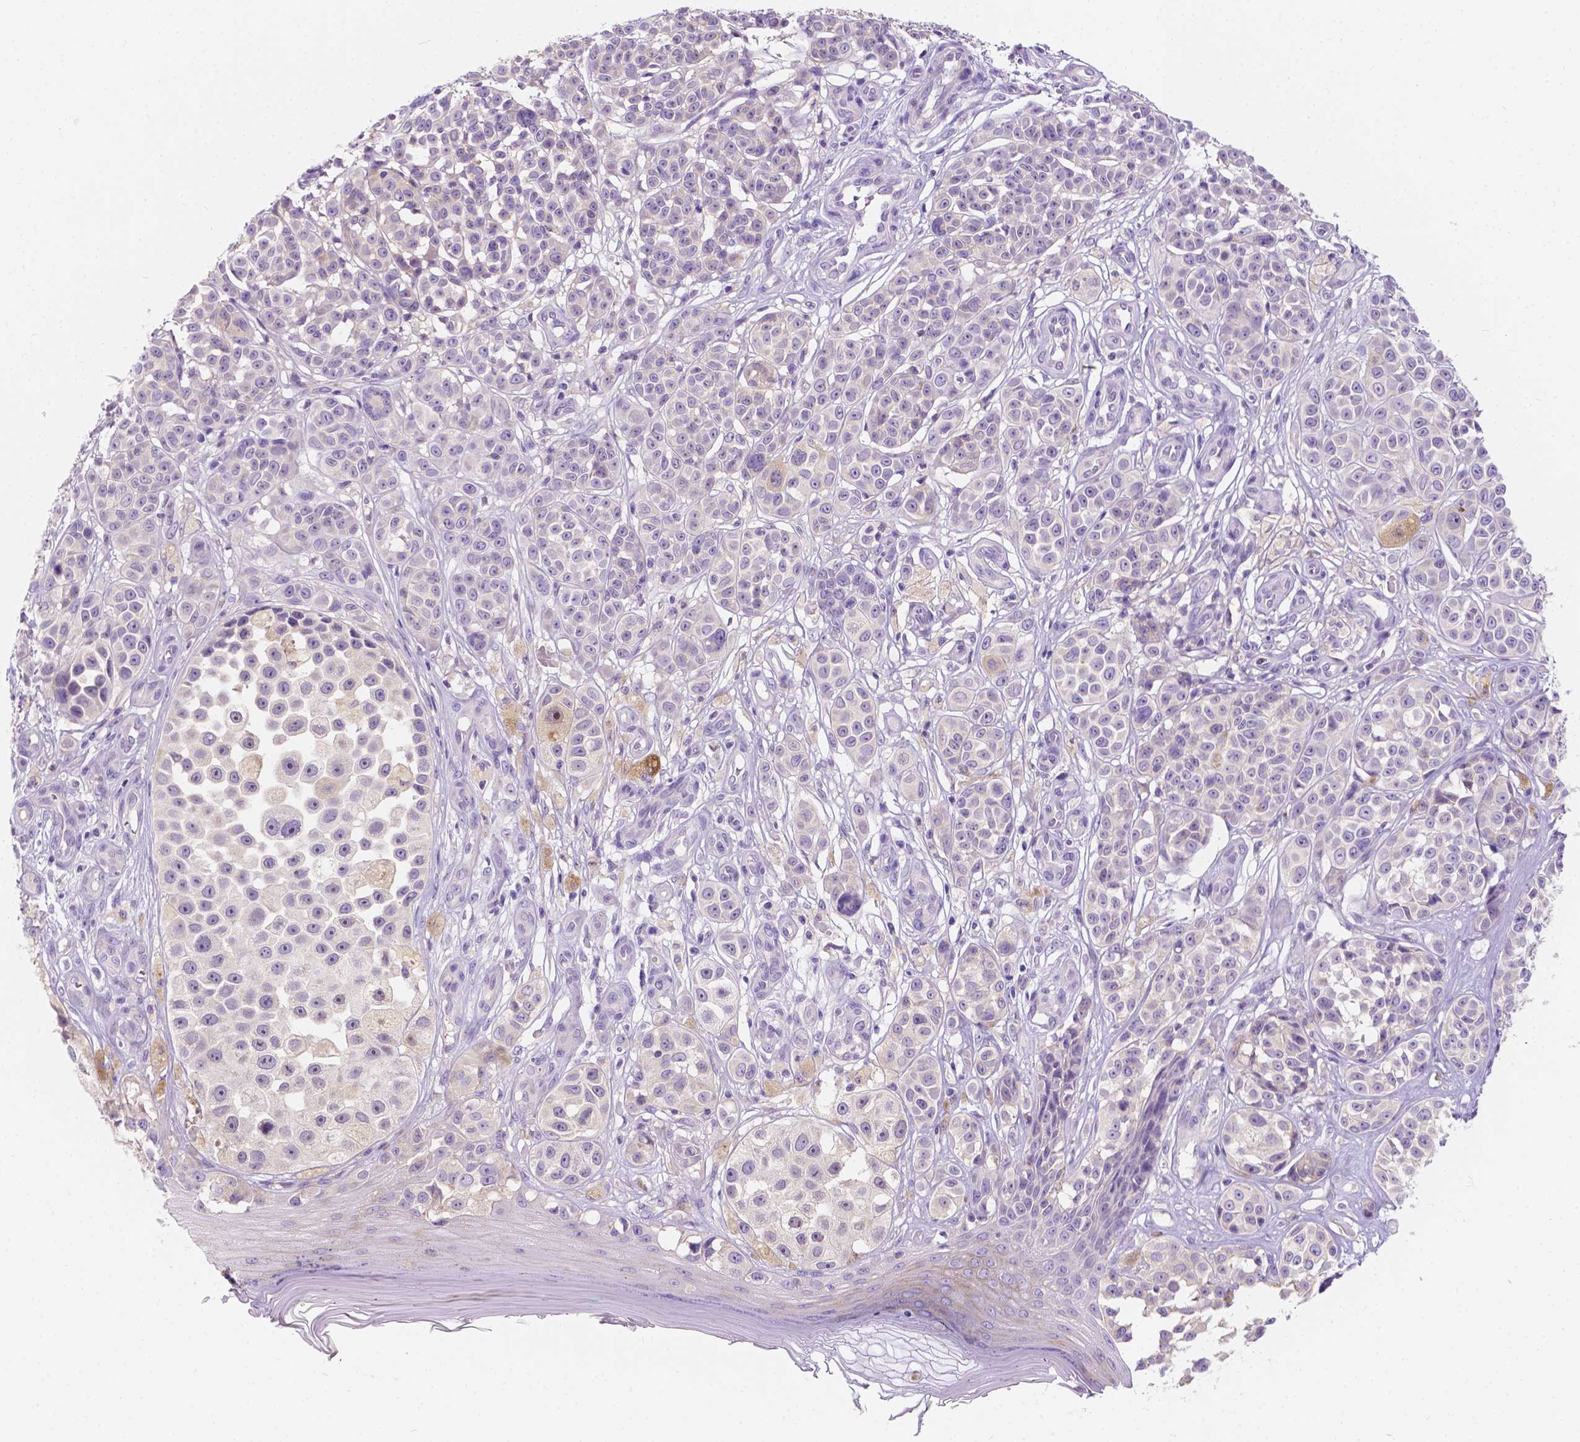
{"staining": {"intensity": "negative", "quantity": "none", "location": "none"}, "tissue": "melanoma", "cell_type": "Tumor cells", "image_type": "cancer", "snomed": [{"axis": "morphology", "description": "Malignant melanoma, NOS"}, {"axis": "topography", "description": "Skin"}], "caption": "A histopathology image of human melanoma is negative for staining in tumor cells.", "gene": "SIRT2", "patient": {"sex": "female", "age": 90}}